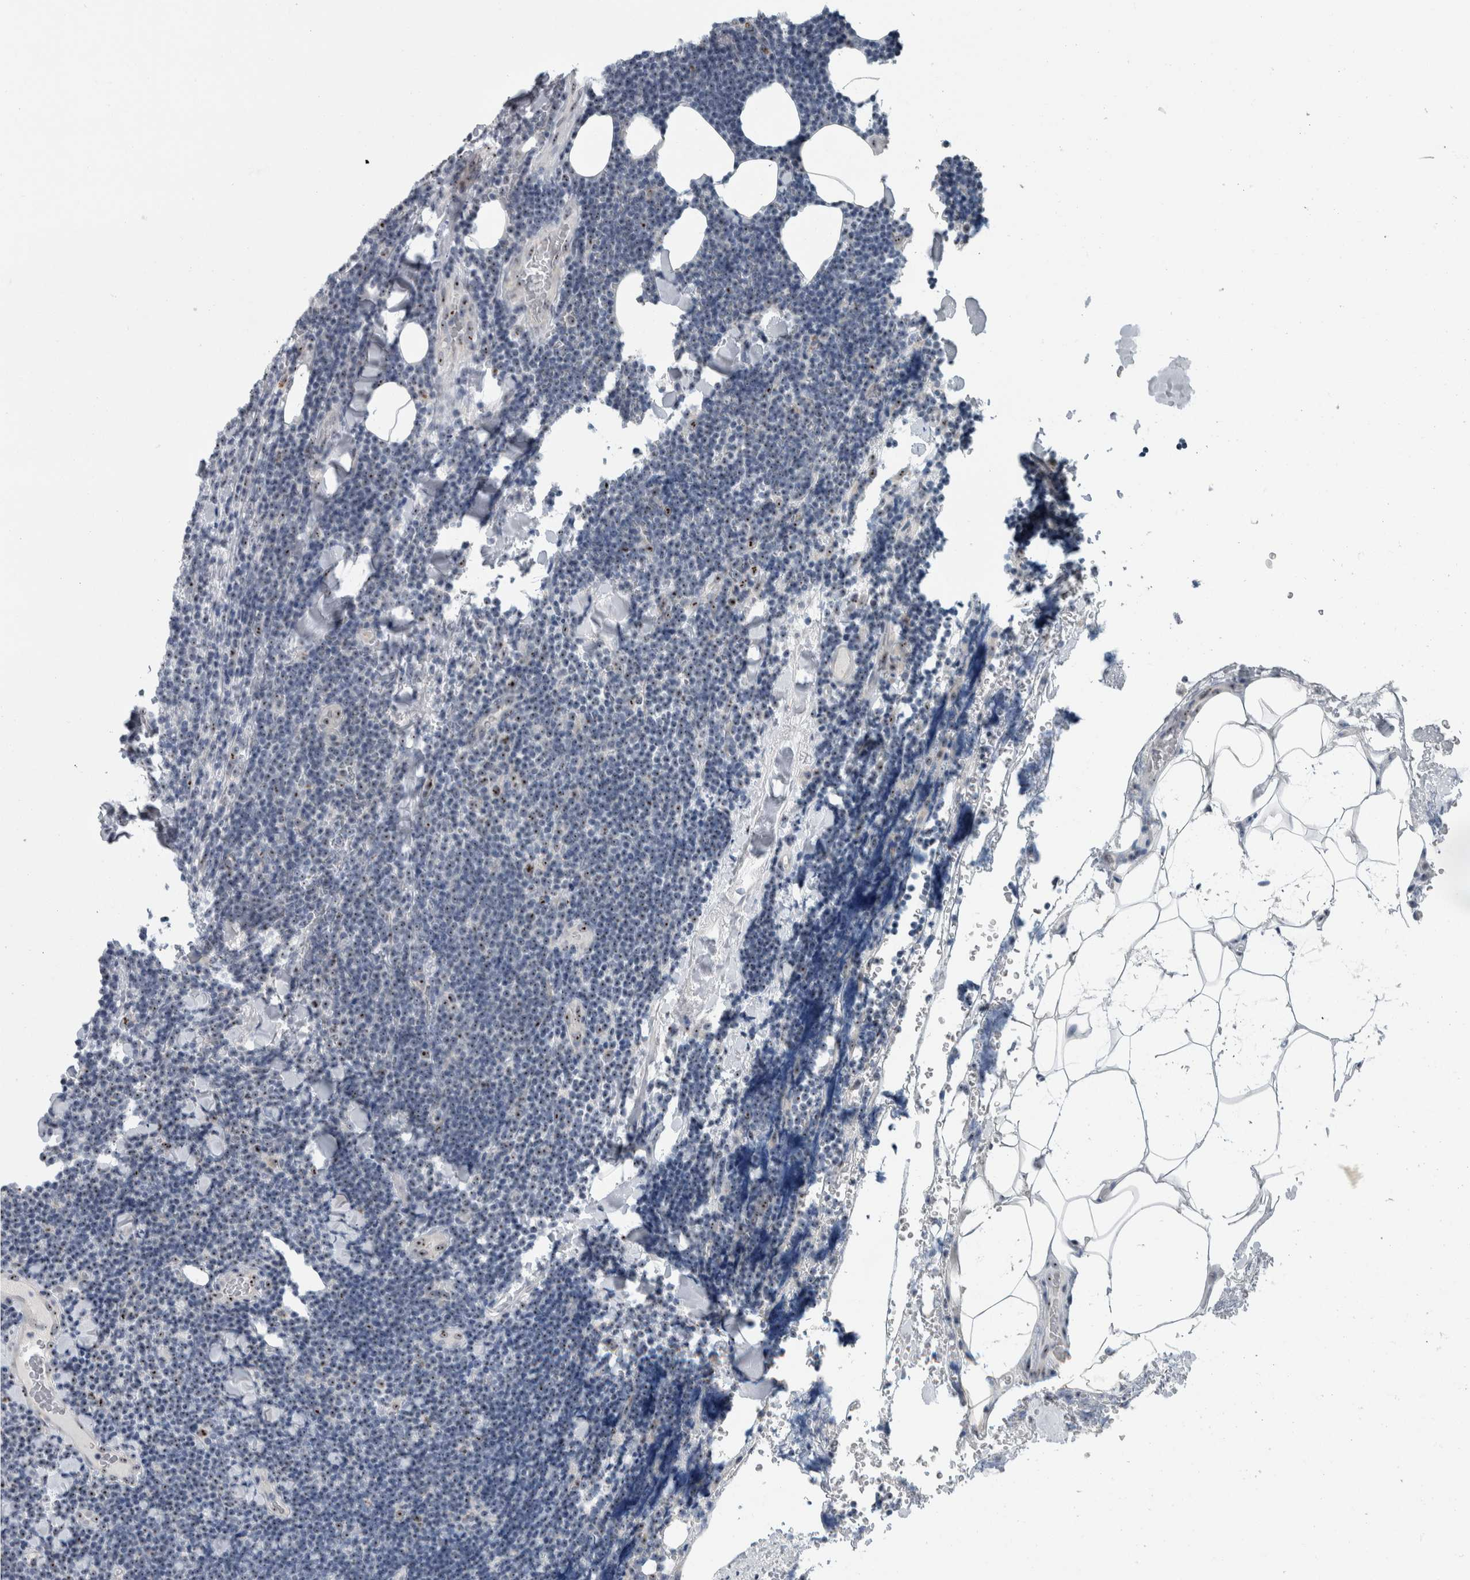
{"staining": {"intensity": "weak", "quantity": "25%-75%", "location": "nuclear"}, "tissue": "lymphoma", "cell_type": "Tumor cells", "image_type": "cancer", "snomed": [{"axis": "morphology", "description": "Malignant lymphoma, non-Hodgkin's type, Low grade"}, {"axis": "topography", "description": "Lymph node"}], "caption": "Lymphoma stained with a brown dye displays weak nuclear positive expression in approximately 25%-75% of tumor cells.", "gene": "UTP6", "patient": {"sex": "male", "age": 66}}